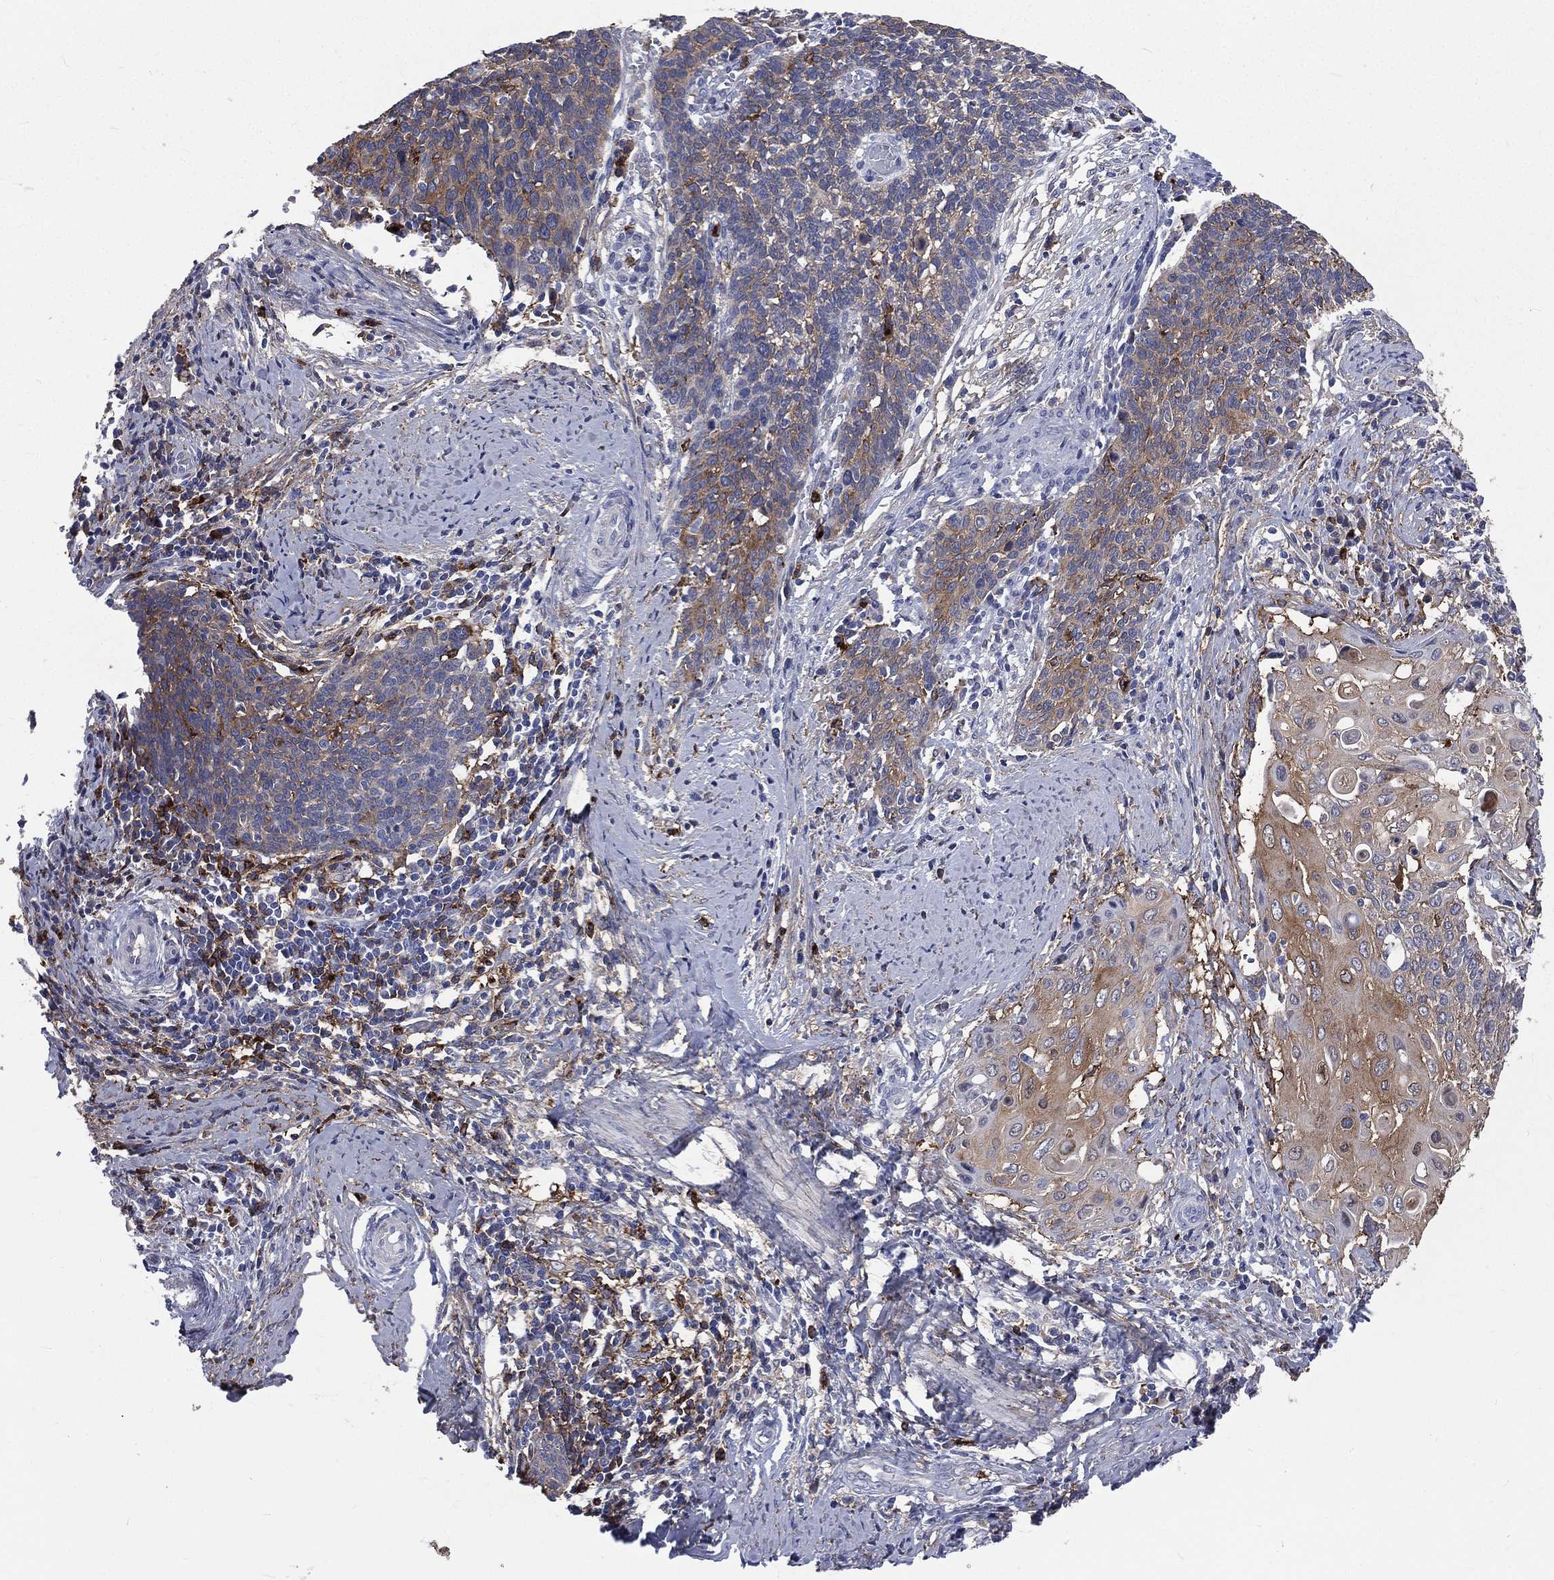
{"staining": {"intensity": "weak", "quantity": "<25%", "location": "cytoplasmic/membranous"}, "tissue": "cervical cancer", "cell_type": "Tumor cells", "image_type": "cancer", "snomed": [{"axis": "morphology", "description": "Squamous cell carcinoma, NOS"}, {"axis": "topography", "description": "Cervix"}], "caption": "The micrograph shows no staining of tumor cells in cervical cancer (squamous cell carcinoma). Nuclei are stained in blue.", "gene": "BASP1", "patient": {"sex": "female", "age": 39}}